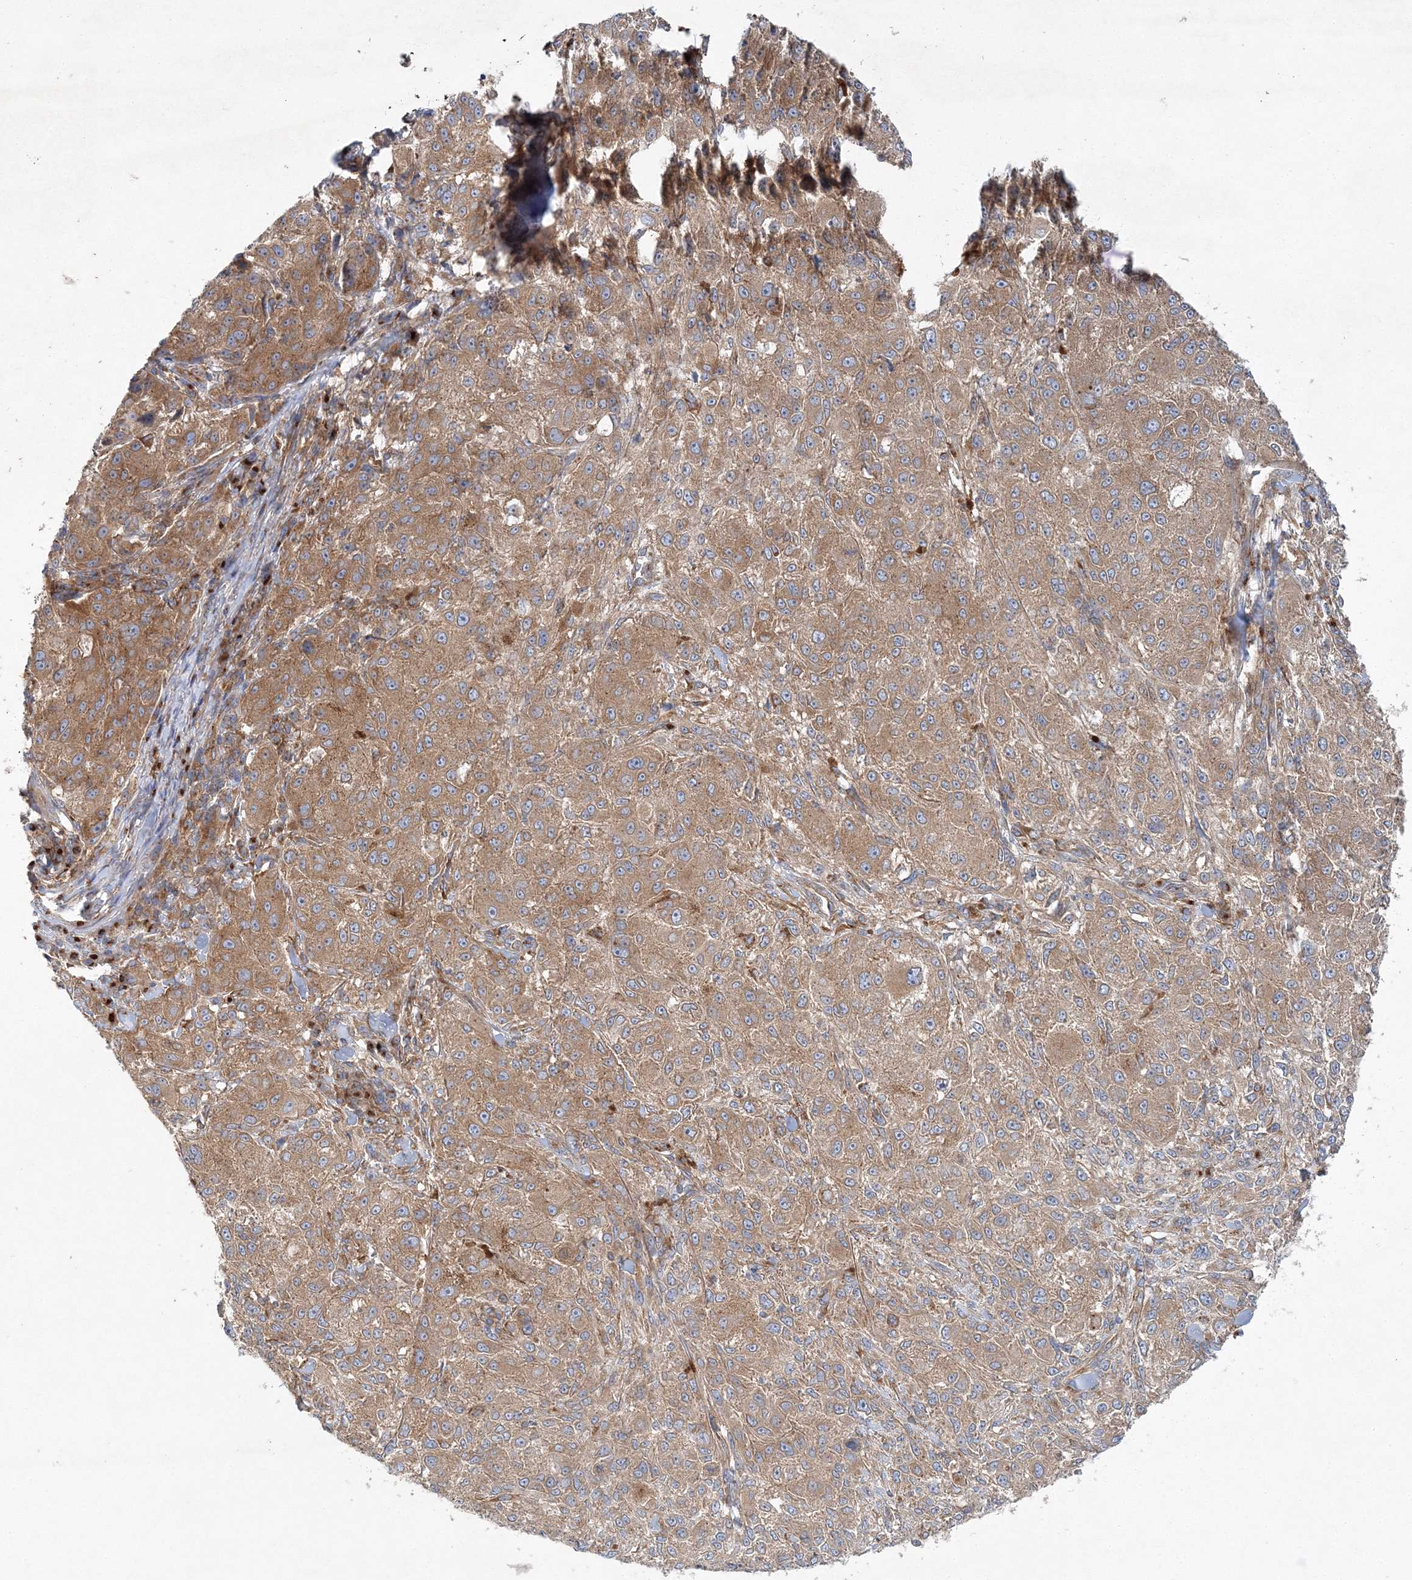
{"staining": {"intensity": "moderate", "quantity": ">75%", "location": "cytoplasmic/membranous"}, "tissue": "melanoma", "cell_type": "Tumor cells", "image_type": "cancer", "snomed": [{"axis": "morphology", "description": "Necrosis, NOS"}, {"axis": "morphology", "description": "Malignant melanoma, NOS"}, {"axis": "topography", "description": "Skin"}], "caption": "The immunohistochemical stain shows moderate cytoplasmic/membranous expression in tumor cells of malignant melanoma tissue. (DAB (3,3'-diaminobenzidine) = brown stain, brightfield microscopy at high magnification).", "gene": "SEC23IP", "patient": {"sex": "female", "age": 87}}